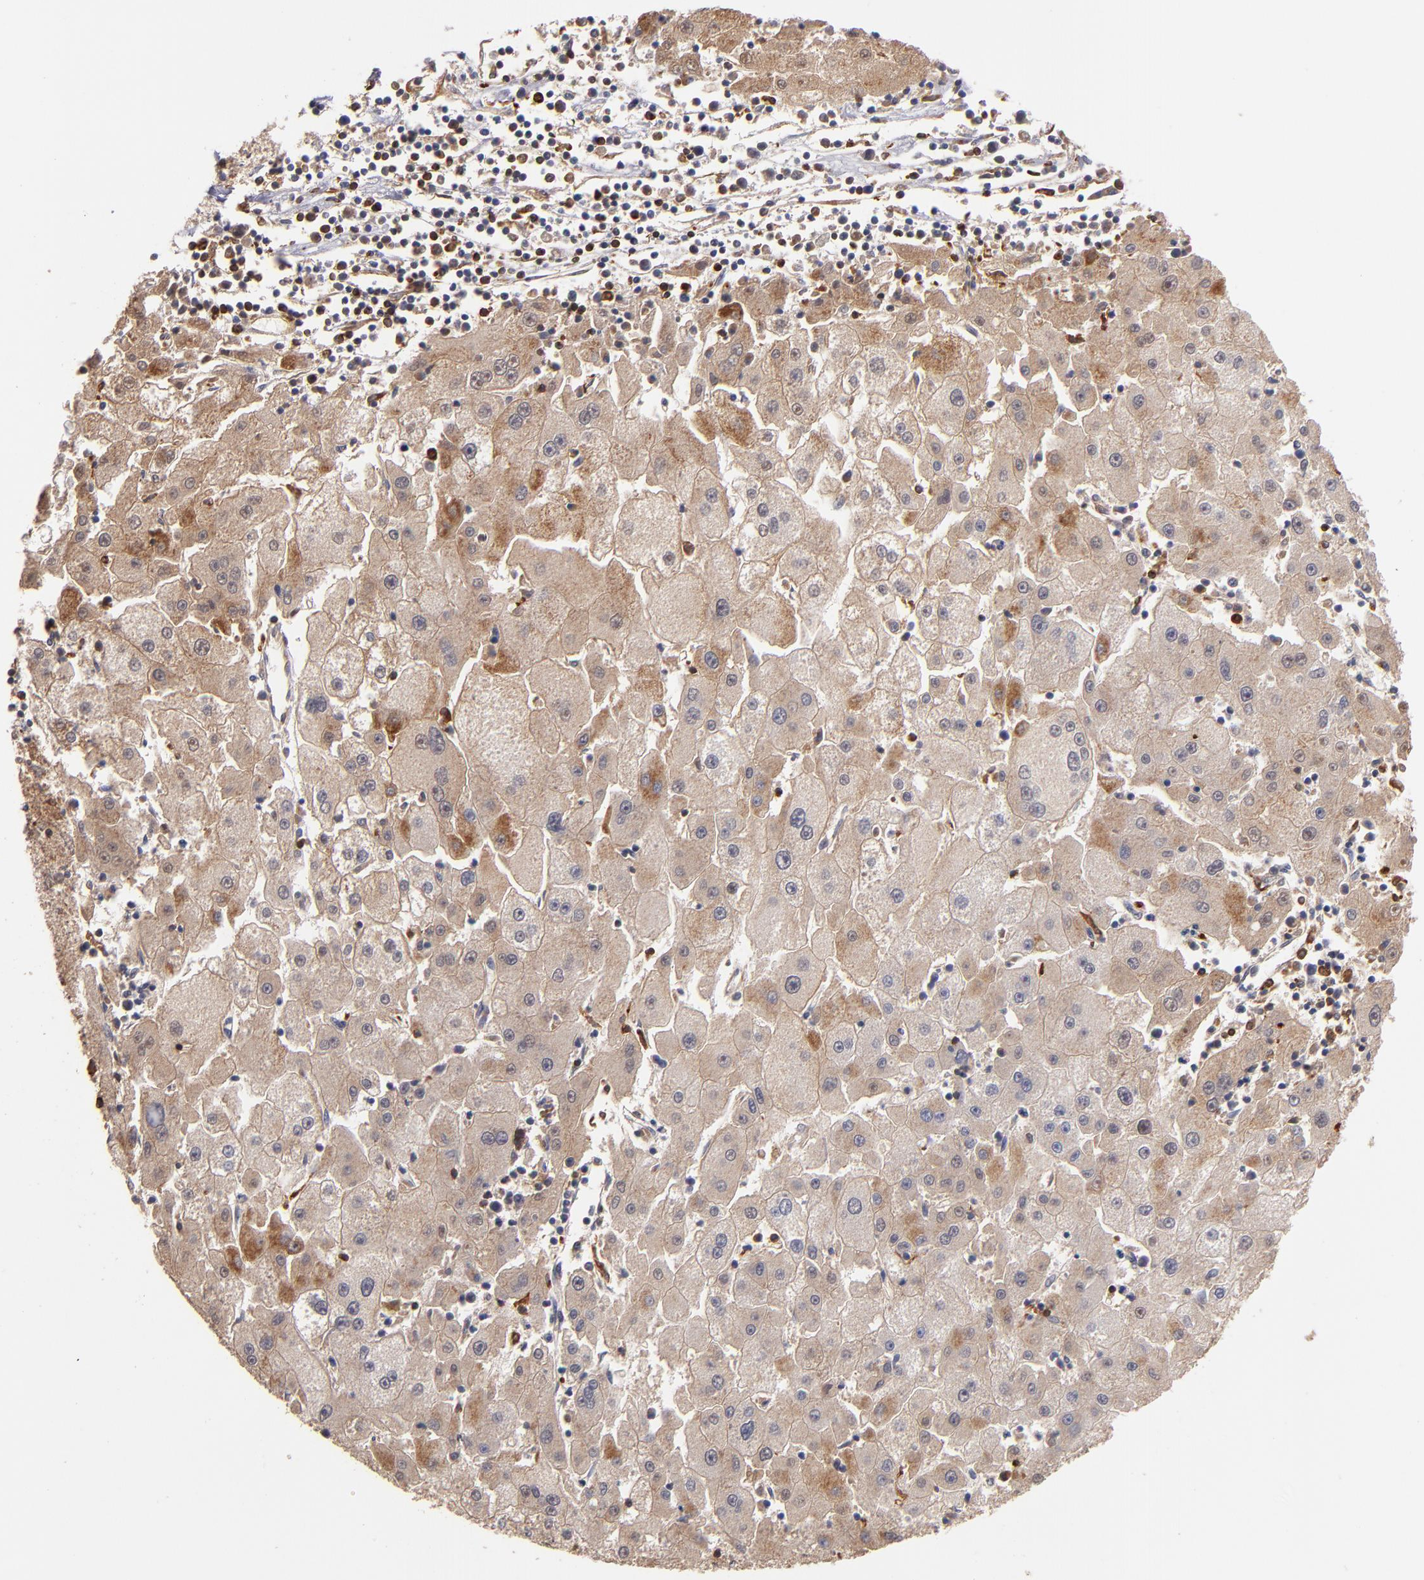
{"staining": {"intensity": "weak", "quantity": ">75%", "location": "cytoplasmic/membranous"}, "tissue": "liver cancer", "cell_type": "Tumor cells", "image_type": "cancer", "snomed": [{"axis": "morphology", "description": "Carcinoma, Hepatocellular, NOS"}, {"axis": "topography", "description": "Liver"}], "caption": "Immunohistochemical staining of hepatocellular carcinoma (liver) displays weak cytoplasmic/membranous protein positivity in approximately >75% of tumor cells.", "gene": "DIABLO", "patient": {"sex": "male", "age": 72}}